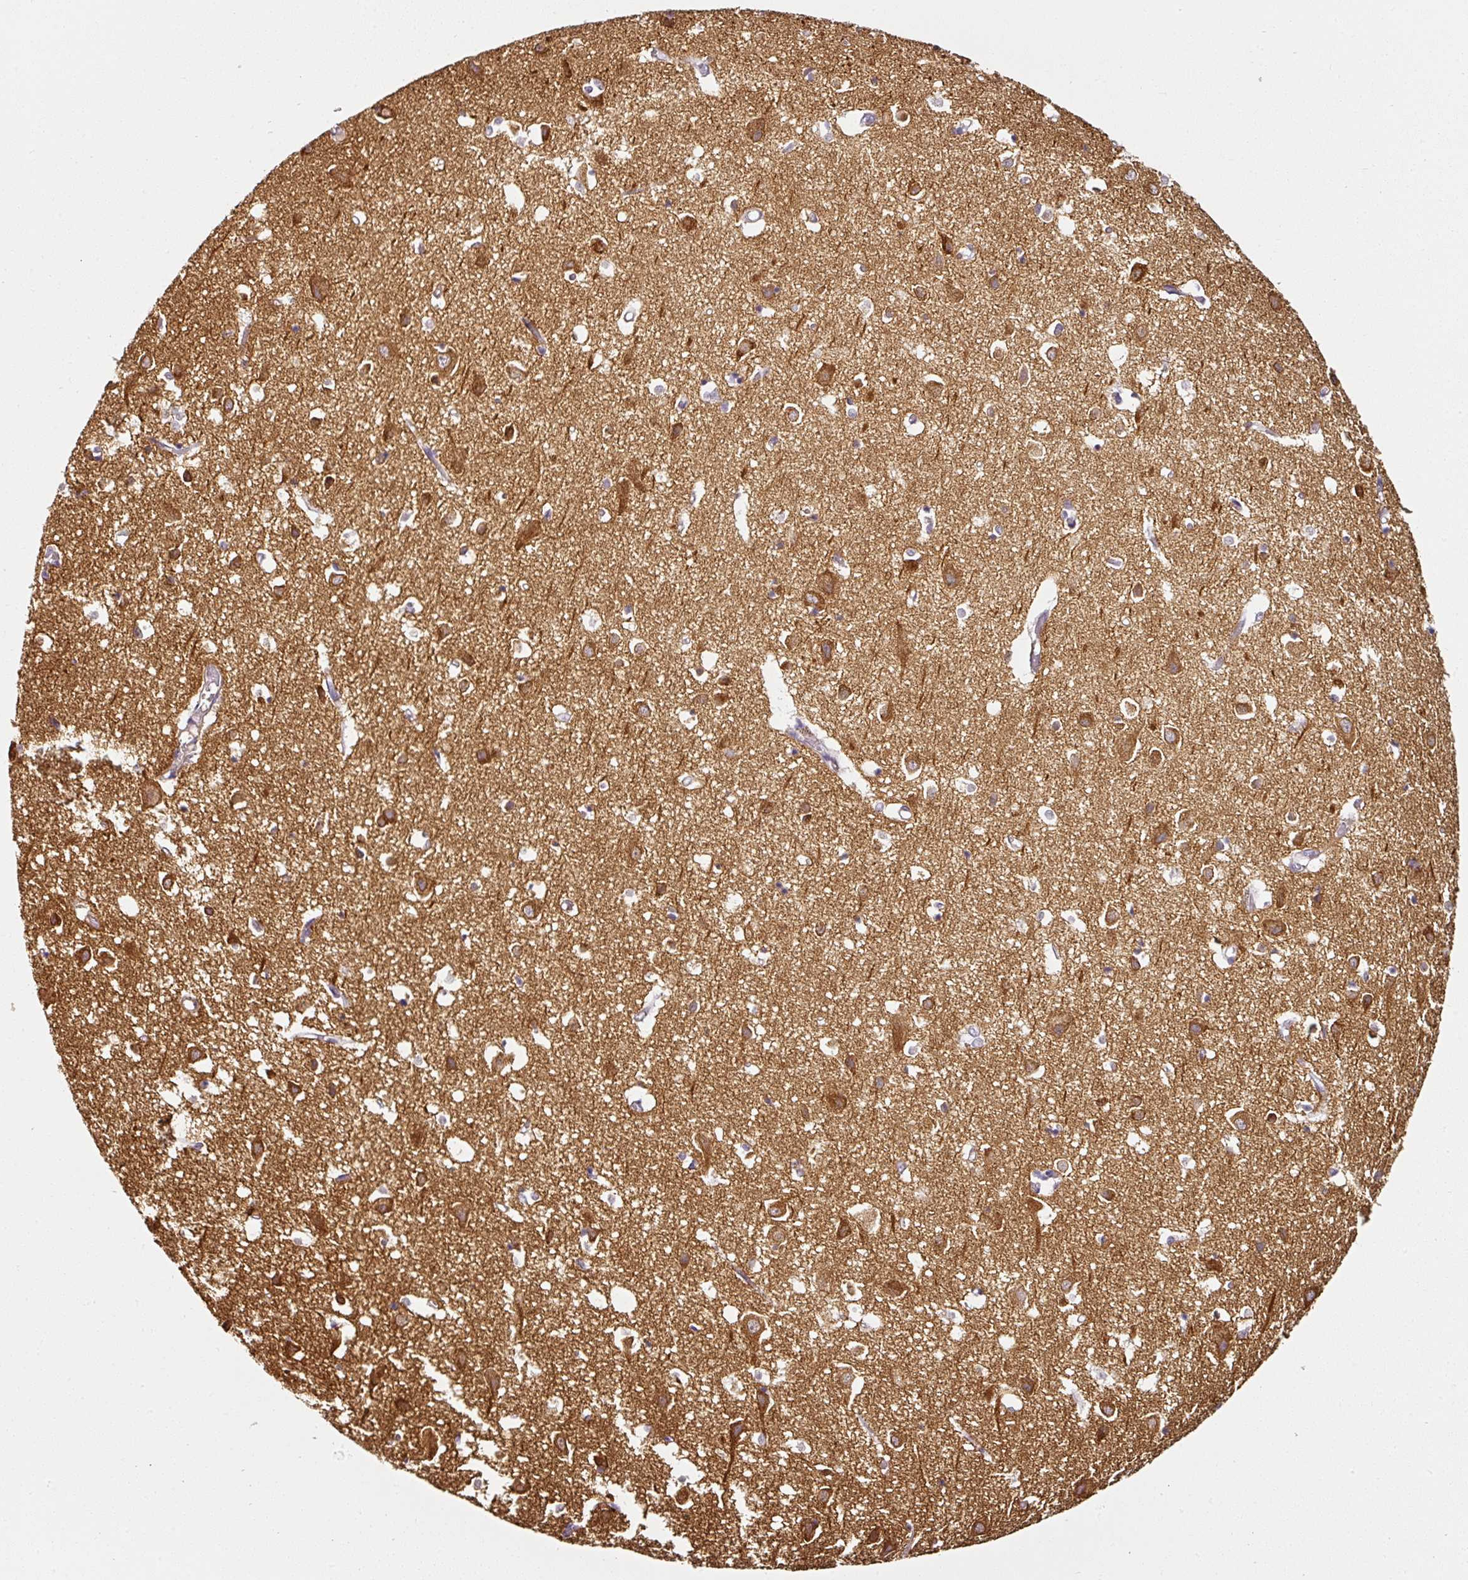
{"staining": {"intensity": "negative", "quantity": "none", "location": "none"}, "tissue": "cerebral cortex", "cell_type": "Endothelial cells", "image_type": "normal", "snomed": [{"axis": "morphology", "description": "Normal tissue, NOS"}, {"axis": "topography", "description": "Cerebral cortex"}], "caption": "Cerebral cortex stained for a protein using IHC exhibits no staining endothelial cells.", "gene": "CAP2", "patient": {"sex": "male", "age": 70}}